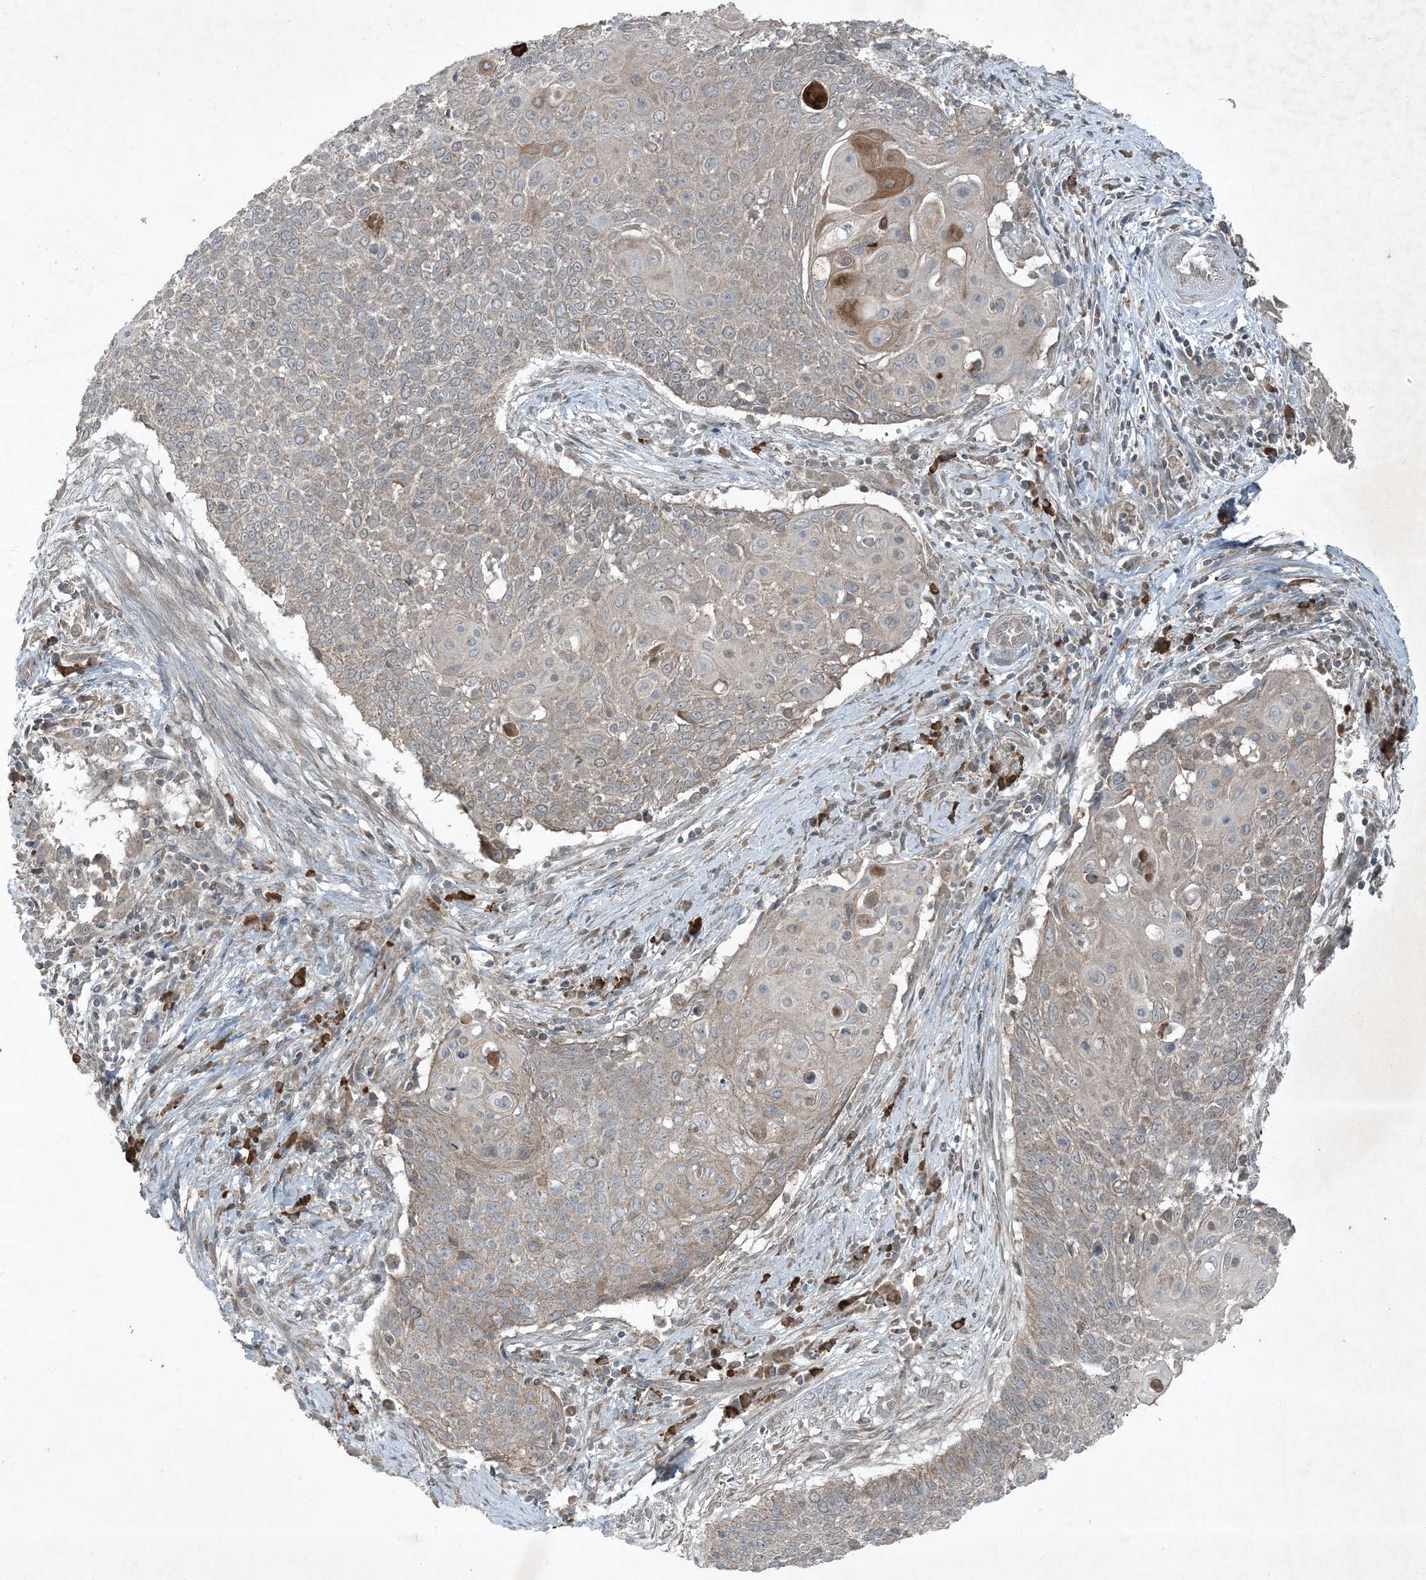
{"staining": {"intensity": "weak", "quantity": "<25%", "location": "cytoplasmic/membranous"}, "tissue": "cervical cancer", "cell_type": "Tumor cells", "image_type": "cancer", "snomed": [{"axis": "morphology", "description": "Squamous cell carcinoma, NOS"}, {"axis": "topography", "description": "Cervix"}], "caption": "There is no significant expression in tumor cells of cervical squamous cell carcinoma.", "gene": "MDN1", "patient": {"sex": "female", "age": 39}}